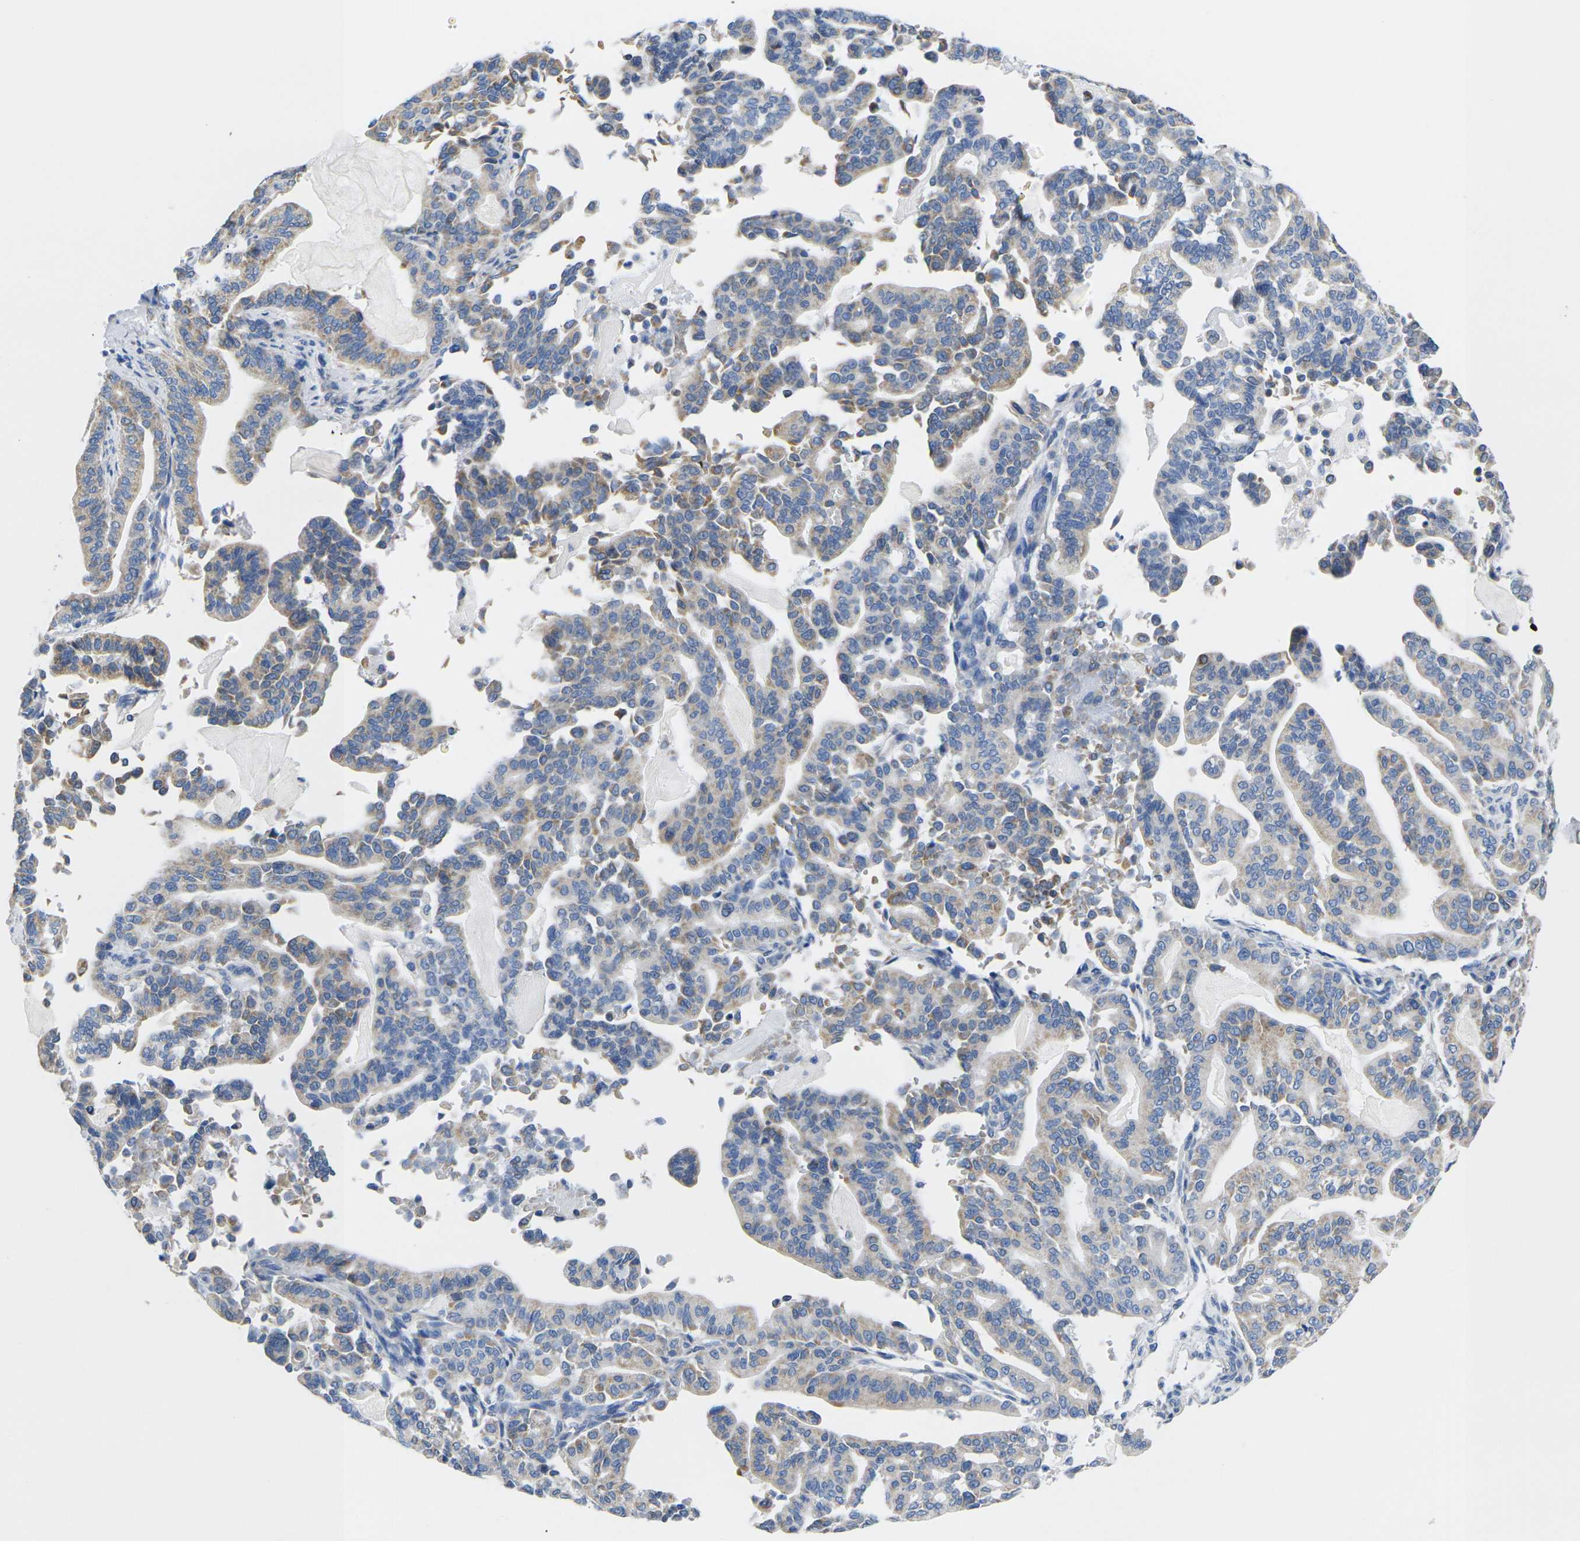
{"staining": {"intensity": "weak", "quantity": "25%-75%", "location": "cytoplasmic/membranous"}, "tissue": "pancreatic cancer", "cell_type": "Tumor cells", "image_type": "cancer", "snomed": [{"axis": "morphology", "description": "Adenocarcinoma, NOS"}, {"axis": "topography", "description": "Pancreas"}], "caption": "This is a histology image of immunohistochemistry staining of pancreatic cancer, which shows weak expression in the cytoplasmic/membranous of tumor cells.", "gene": "TMEM204", "patient": {"sex": "male", "age": 63}}